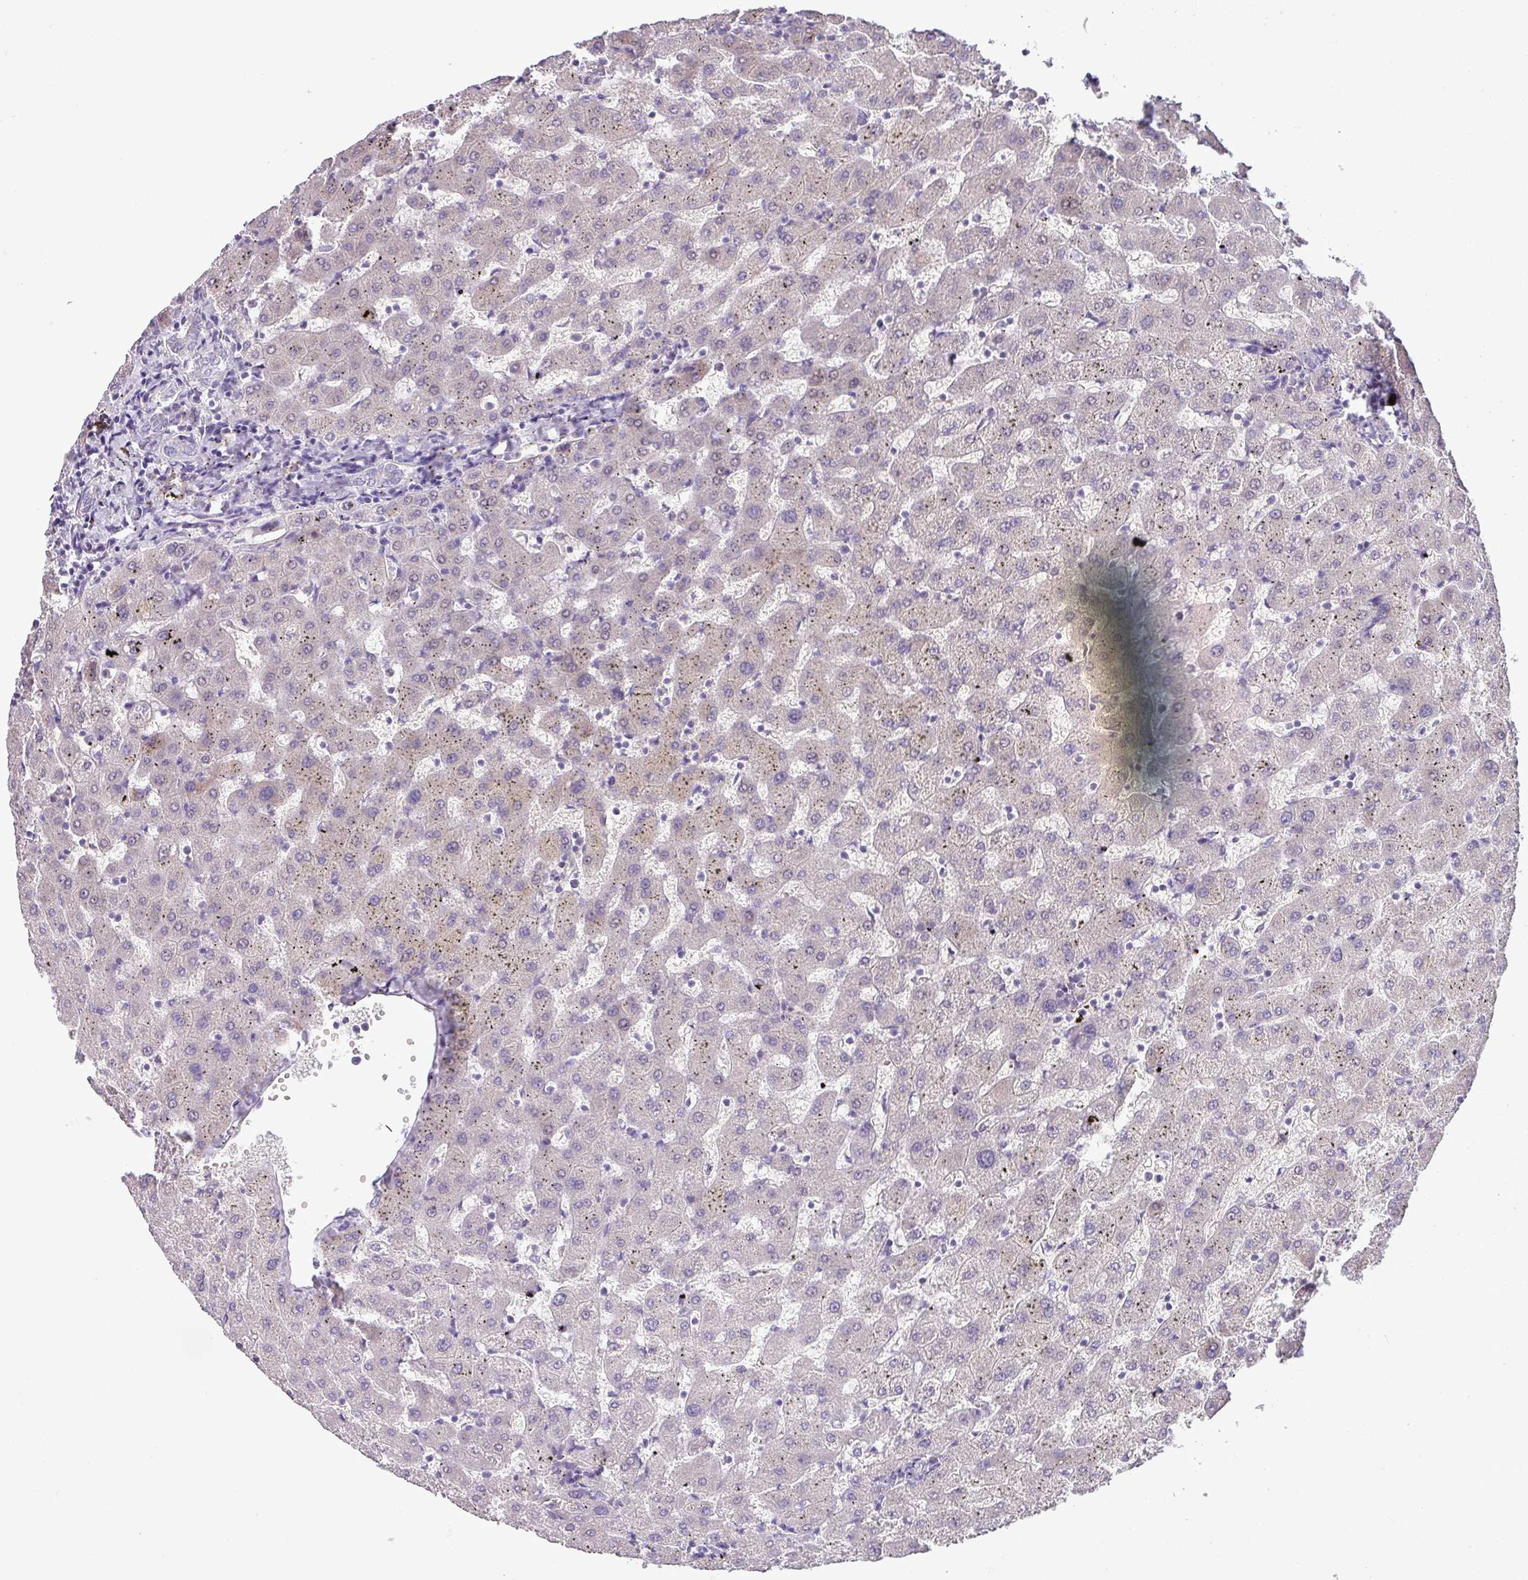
{"staining": {"intensity": "negative", "quantity": "none", "location": "none"}, "tissue": "liver", "cell_type": "Cholangiocytes", "image_type": "normal", "snomed": [{"axis": "morphology", "description": "Normal tissue, NOS"}, {"axis": "topography", "description": "Liver"}], "caption": "A high-resolution image shows immunohistochemistry staining of unremarkable liver, which shows no significant expression in cholangiocytes. (Stains: DAB (3,3'-diaminobenzidine) immunohistochemistry with hematoxylin counter stain, Microscopy: brightfield microscopy at high magnification).", "gene": "PIK3R5", "patient": {"sex": "female", "age": 63}}